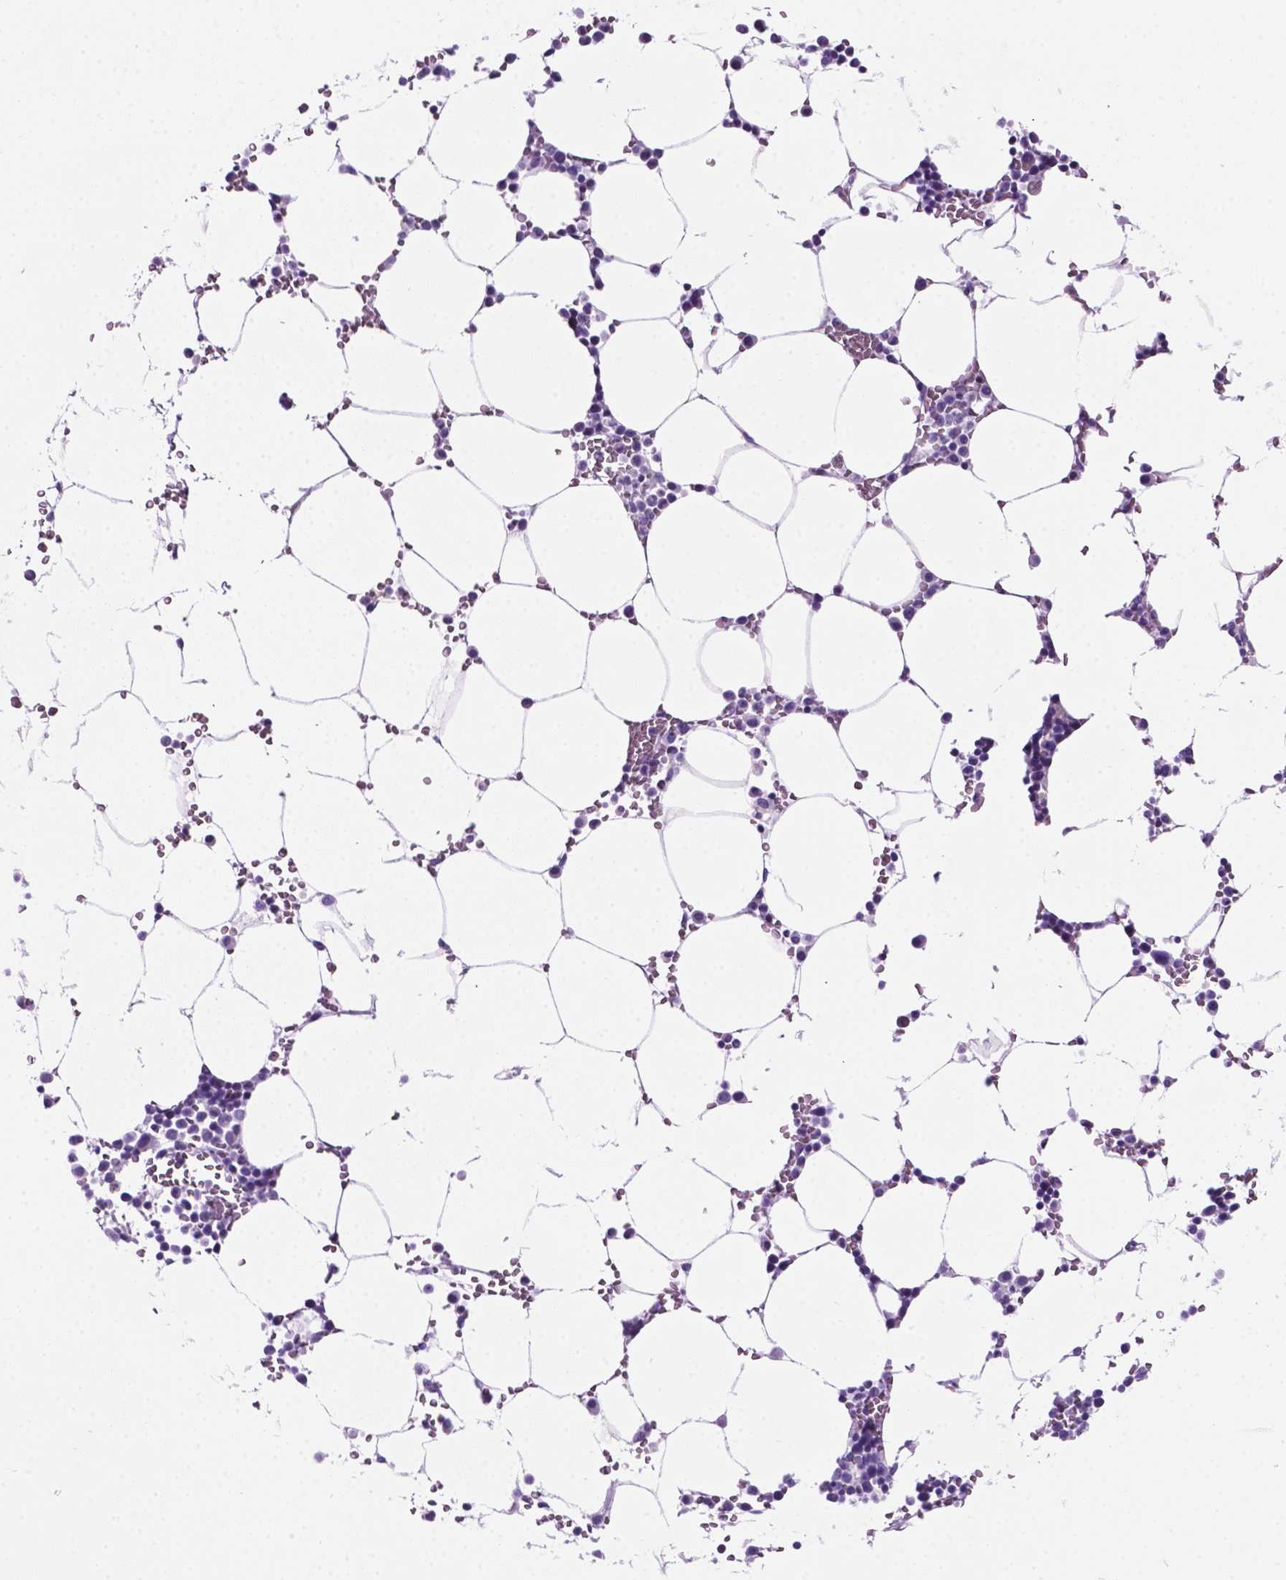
{"staining": {"intensity": "negative", "quantity": "none", "location": "none"}, "tissue": "bone marrow", "cell_type": "Hematopoietic cells", "image_type": "normal", "snomed": [{"axis": "morphology", "description": "Normal tissue, NOS"}, {"axis": "topography", "description": "Bone marrow"}], "caption": "Bone marrow stained for a protein using immunohistochemistry (IHC) exhibits no staining hematopoietic cells.", "gene": "C17orf107", "patient": {"sex": "female", "age": 52}}